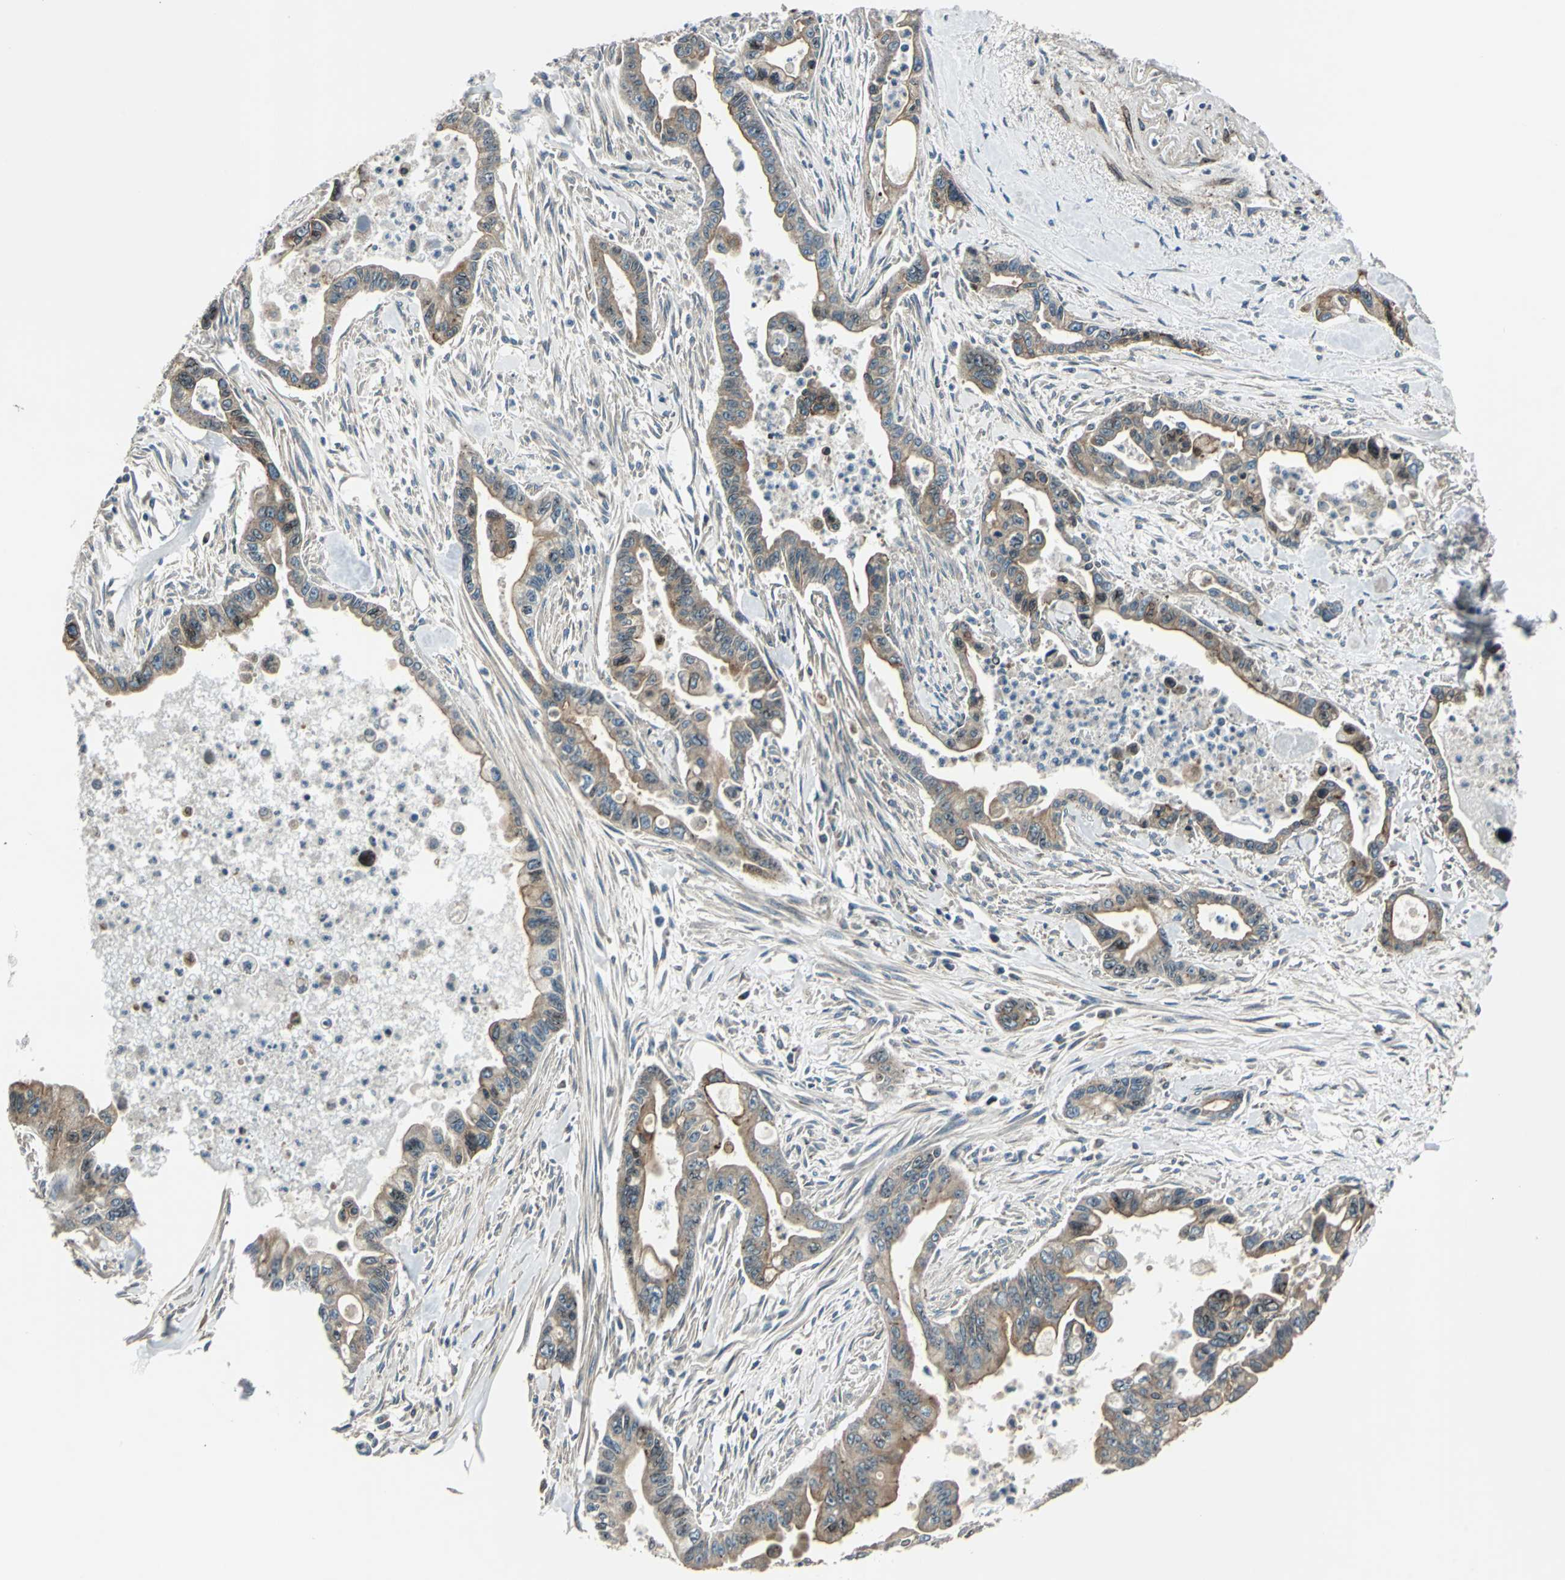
{"staining": {"intensity": "moderate", "quantity": ">75%", "location": "cytoplasmic/membranous"}, "tissue": "pancreatic cancer", "cell_type": "Tumor cells", "image_type": "cancer", "snomed": [{"axis": "morphology", "description": "Adenocarcinoma, NOS"}, {"axis": "topography", "description": "Pancreas"}], "caption": "Adenocarcinoma (pancreatic) was stained to show a protein in brown. There is medium levels of moderate cytoplasmic/membranous expression in about >75% of tumor cells.", "gene": "HTATIP2", "patient": {"sex": "male", "age": 70}}